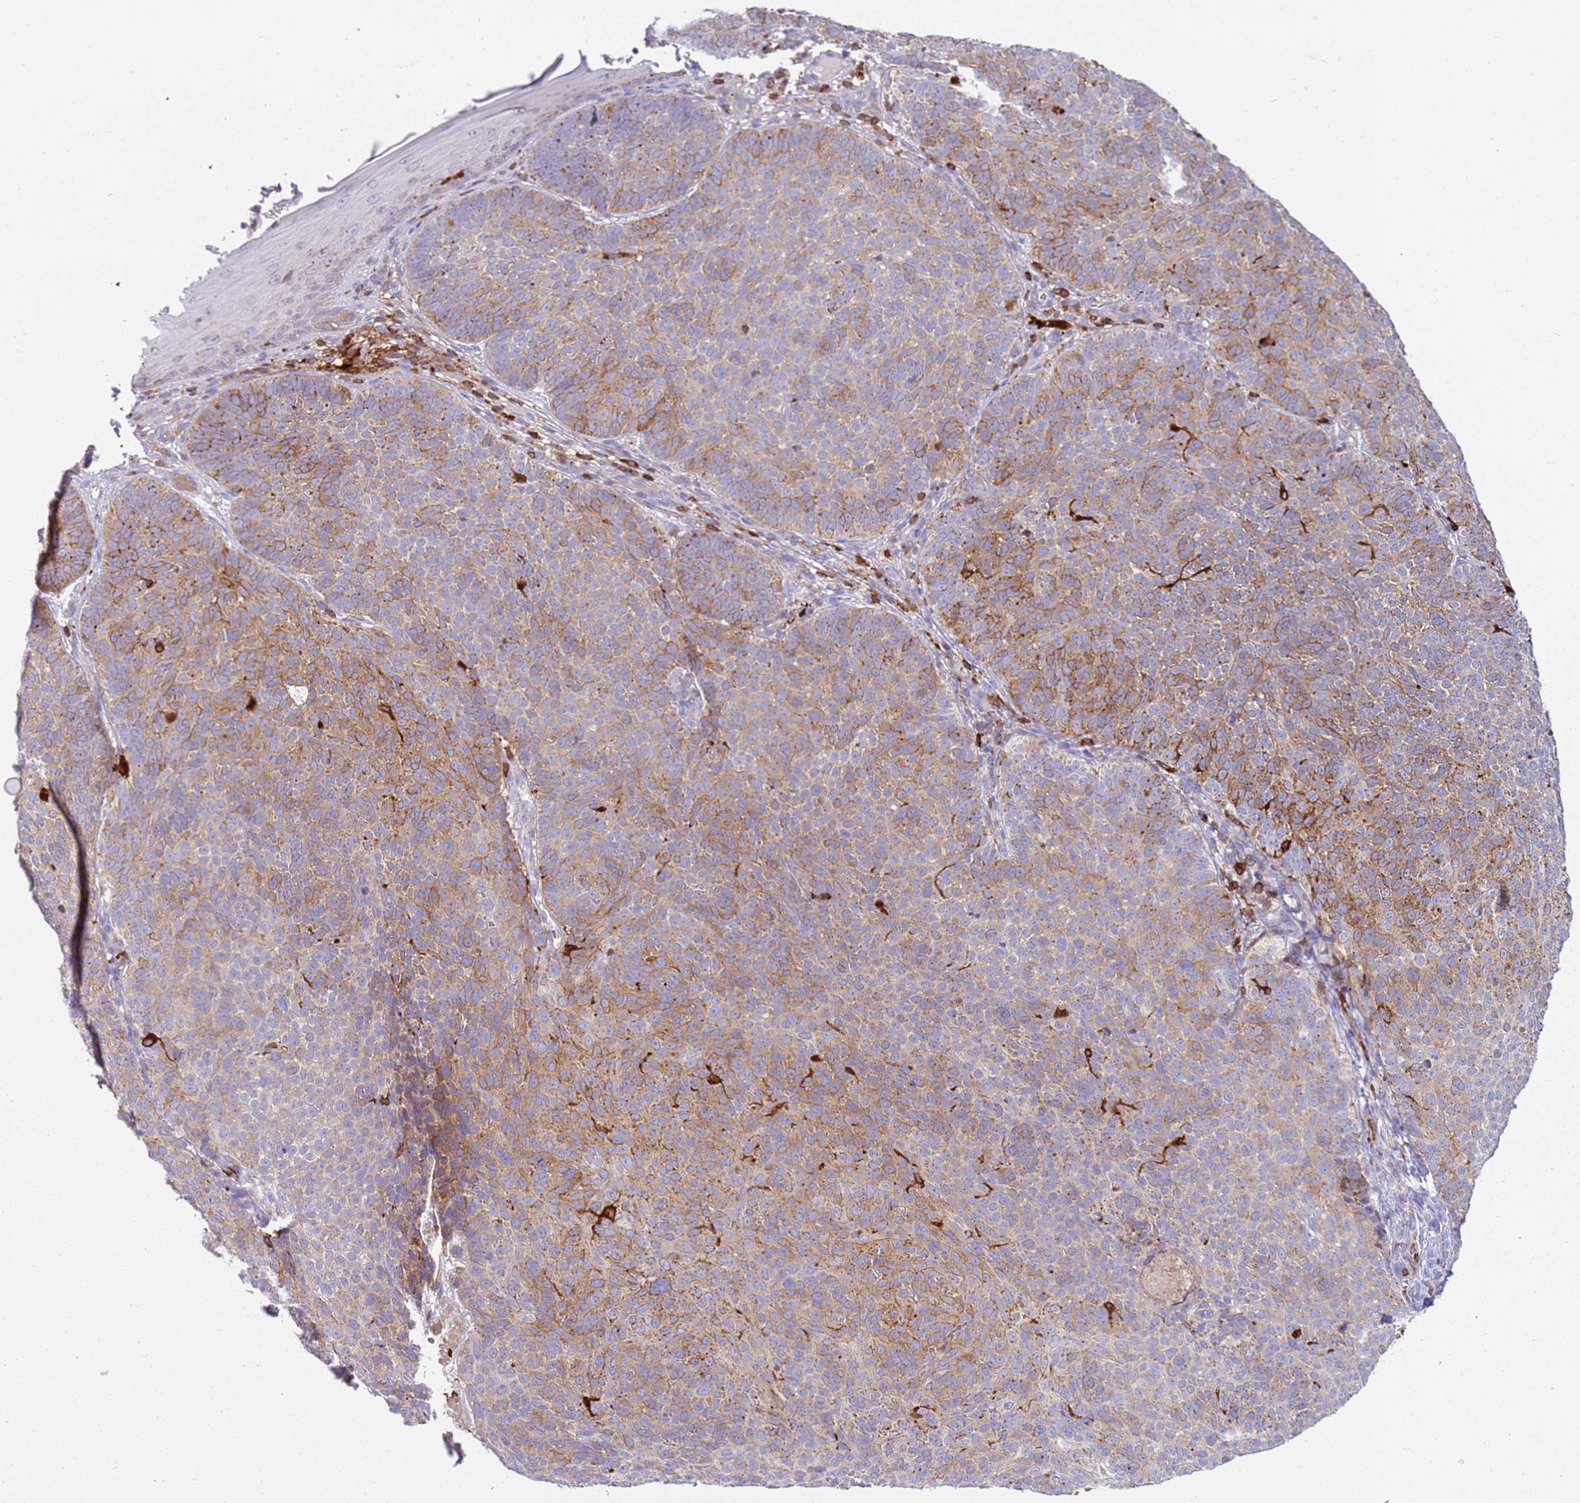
{"staining": {"intensity": "moderate", "quantity": "25%-75%", "location": "cytoplasmic/membranous"}, "tissue": "skin cancer", "cell_type": "Tumor cells", "image_type": "cancer", "snomed": [{"axis": "morphology", "description": "Basal cell carcinoma"}, {"axis": "topography", "description": "Skin"}], "caption": "Immunohistochemistry image of neoplastic tissue: skin cancer stained using immunohistochemistry (IHC) exhibits medium levels of moderate protein expression localized specifically in the cytoplasmic/membranous of tumor cells, appearing as a cytoplasmic/membranous brown color.", "gene": "TTPAL", "patient": {"sex": "male", "age": 85}}